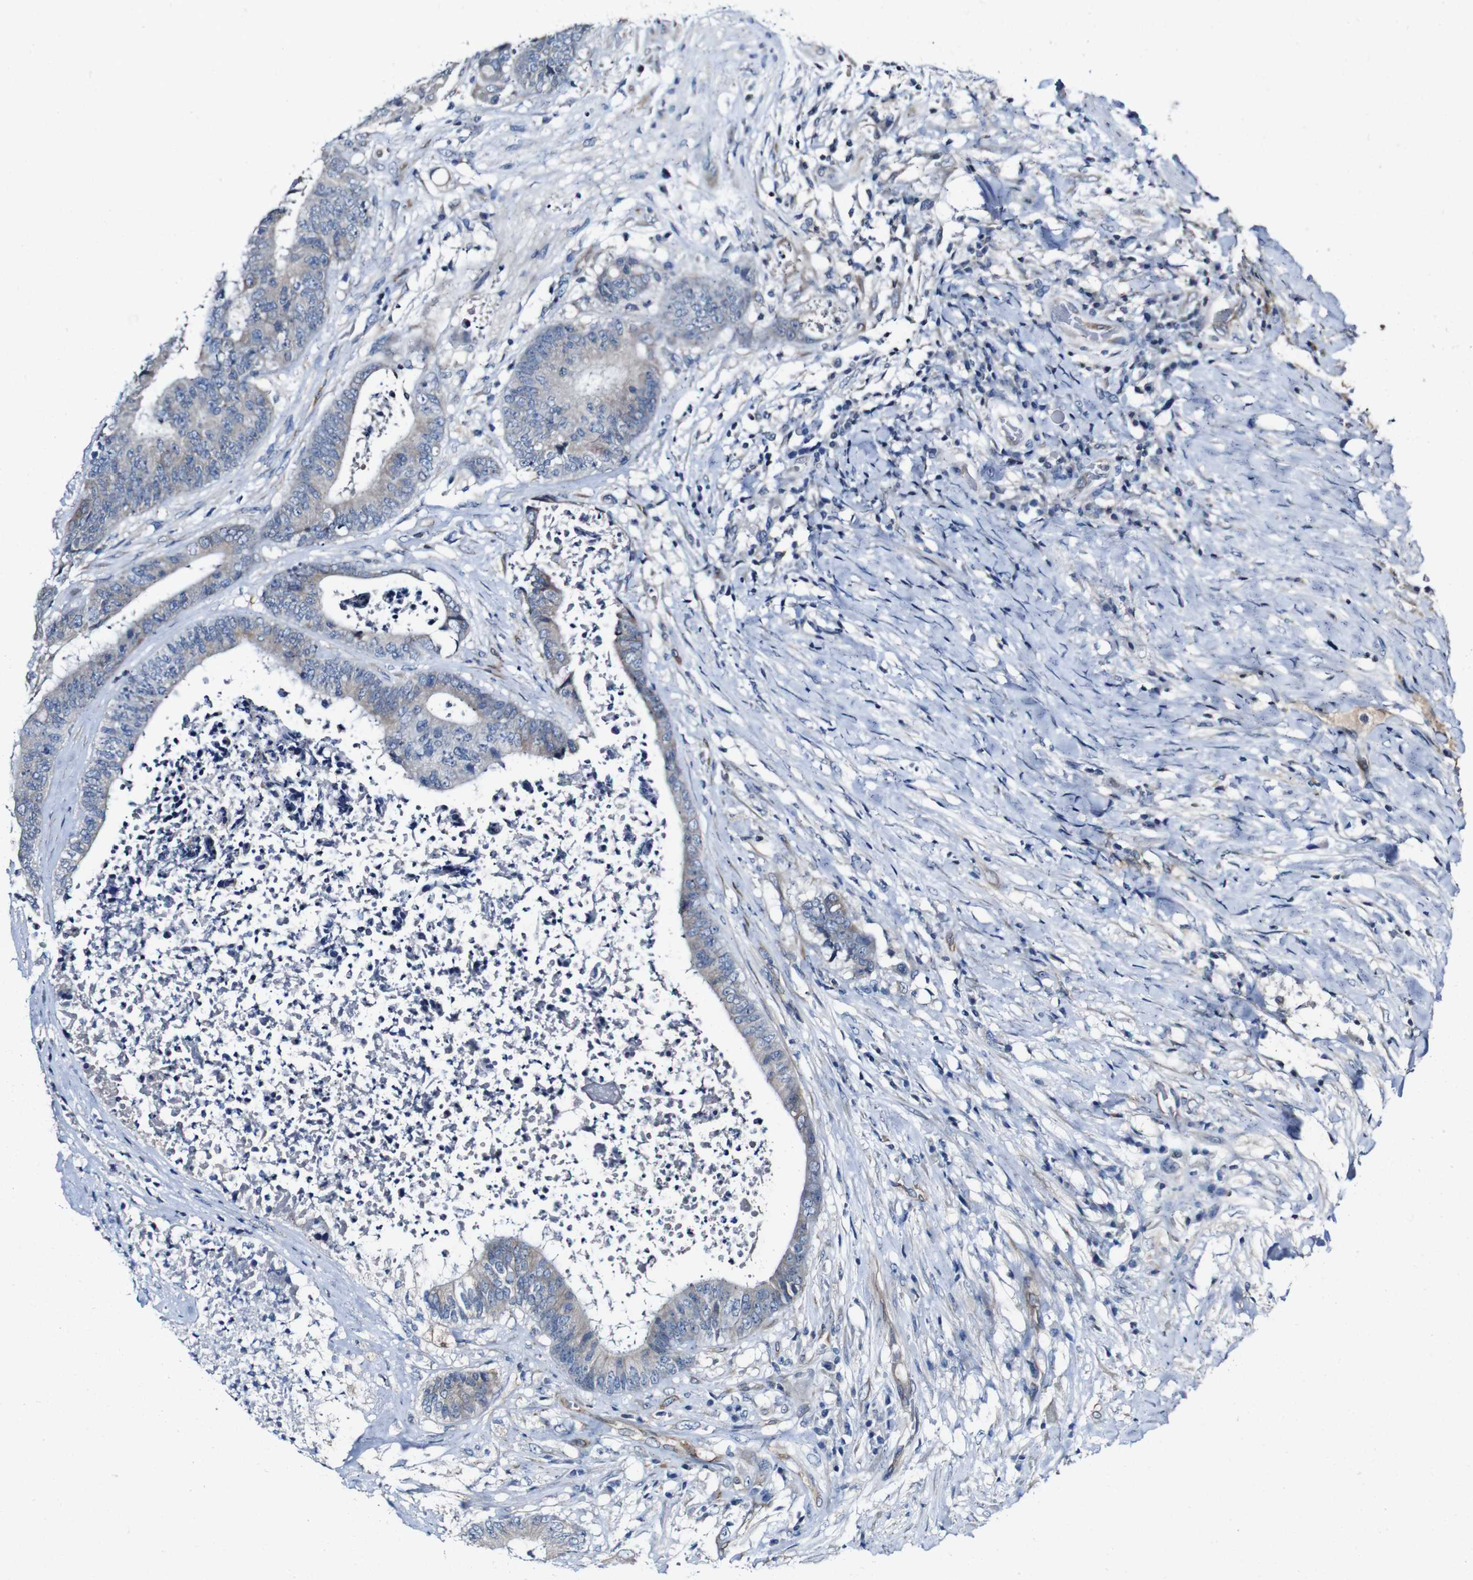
{"staining": {"intensity": "weak", "quantity": "<25%", "location": "cytoplasmic/membranous"}, "tissue": "colorectal cancer", "cell_type": "Tumor cells", "image_type": "cancer", "snomed": [{"axis": "morphology", "description": "Adenocarcinoma, NOS"}, {"axis": "topography", "description": "Rectum"}], "caption": "This micrograph is of colorectal cancer (adenocarcinoma) stained with immunohistochemistry (IHC) to label a protein in brown with the nuclei are counter-stained blue. There is no positivity in tumor cells.", "gene": "GRAMD1A", "patient": {"sex": "male", "age": 72}}